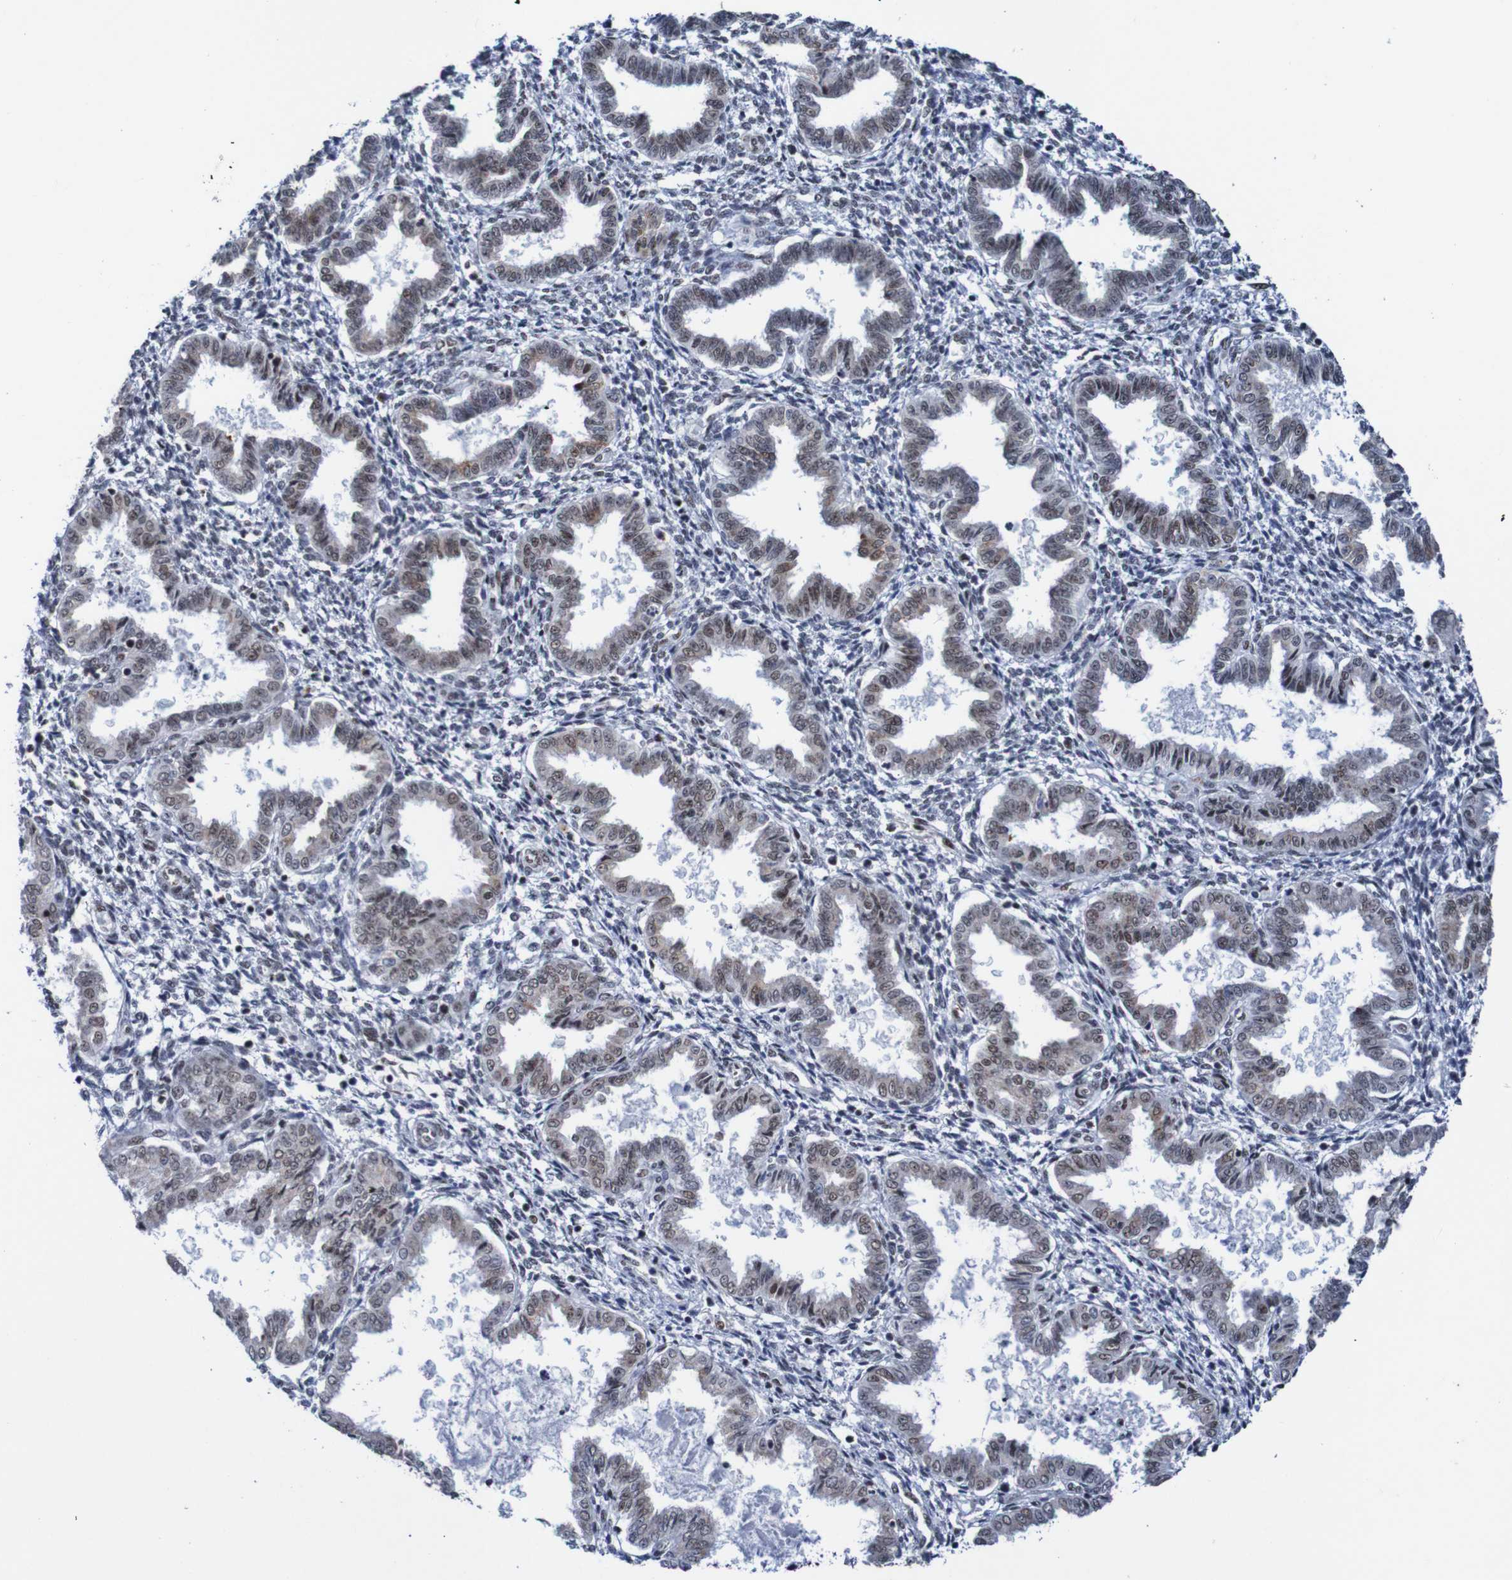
{"staining": {"intensity": "moderate", "quantity": "25%-75%", "location": "nuclear"}, "tissue": "endometrium", "cell_type": "Cells in endometrial stroma", "image_type": "normal", "snomed": [{"axis": "morphology", "description": "Normal tissue, NOS"}, {"axis": "topography", "description": "Endometrium"}], "caption": "High-power microscopy captured an IHC histopathology image of normal endometrium, revealing moderate nuclear positivity in about 25%-75% of cells in endometrial stroma.", "gene": "CDC5L", "patient": {"sex": "female", "age": 33}}